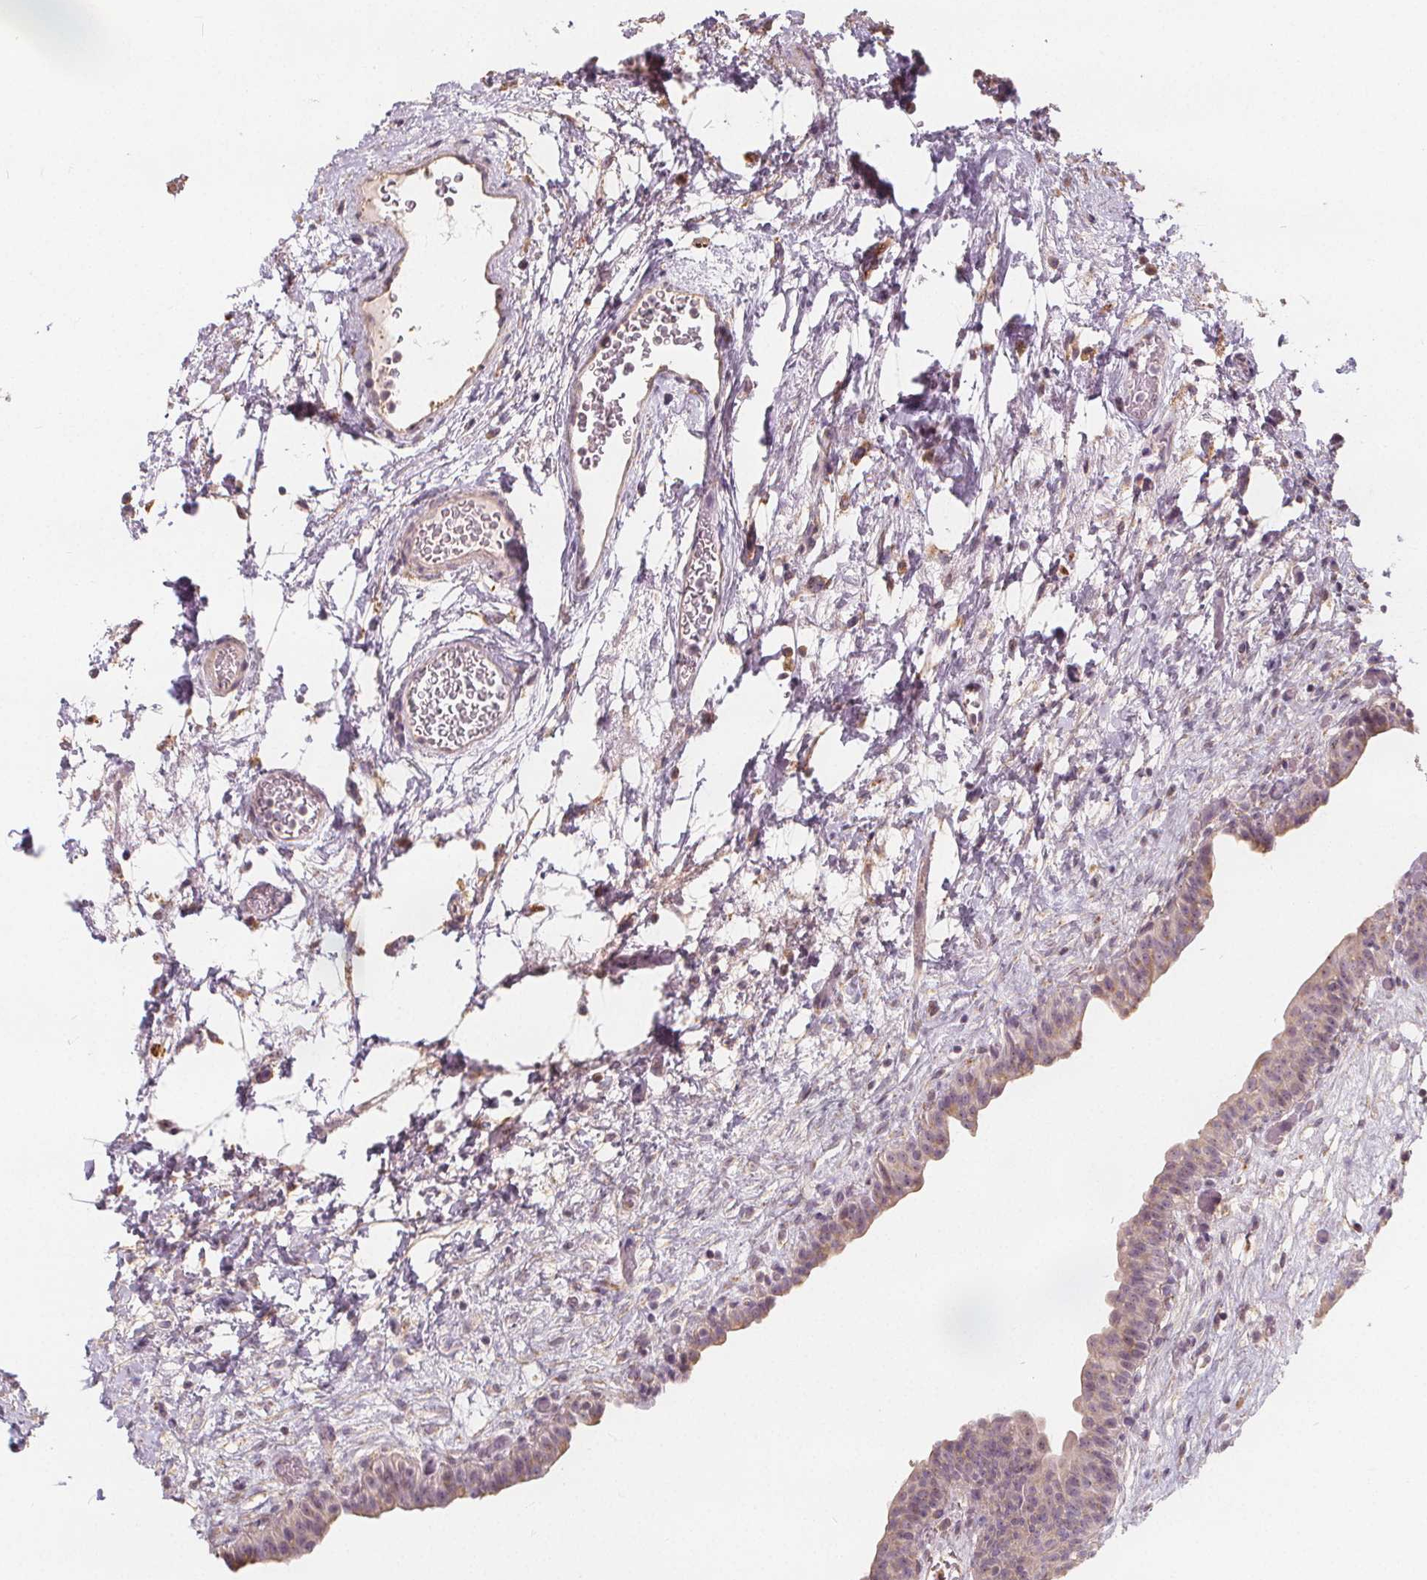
{"staining": {"intensity": "weak", "quantity": "<25%", "location": "cytoplasmic/membranous"}, "tissue": "urinary bladder", "cell_type": "Urothelial cells", "image_type": "normal", "snomed": [{"axis": "morphology", "description": "Normal tissue, NOS"}, {"axis": "topography", "description": "Urinary bladder"}], "caption": "Immunohistochemical staining of unremarkable urinary bladder displays no significant positivity in urothelial cells. (Brightfield microscopy of DAB IHC at high magnification).", "gene": "DRC3", "patient": {"sex": "male", "age": 69}}